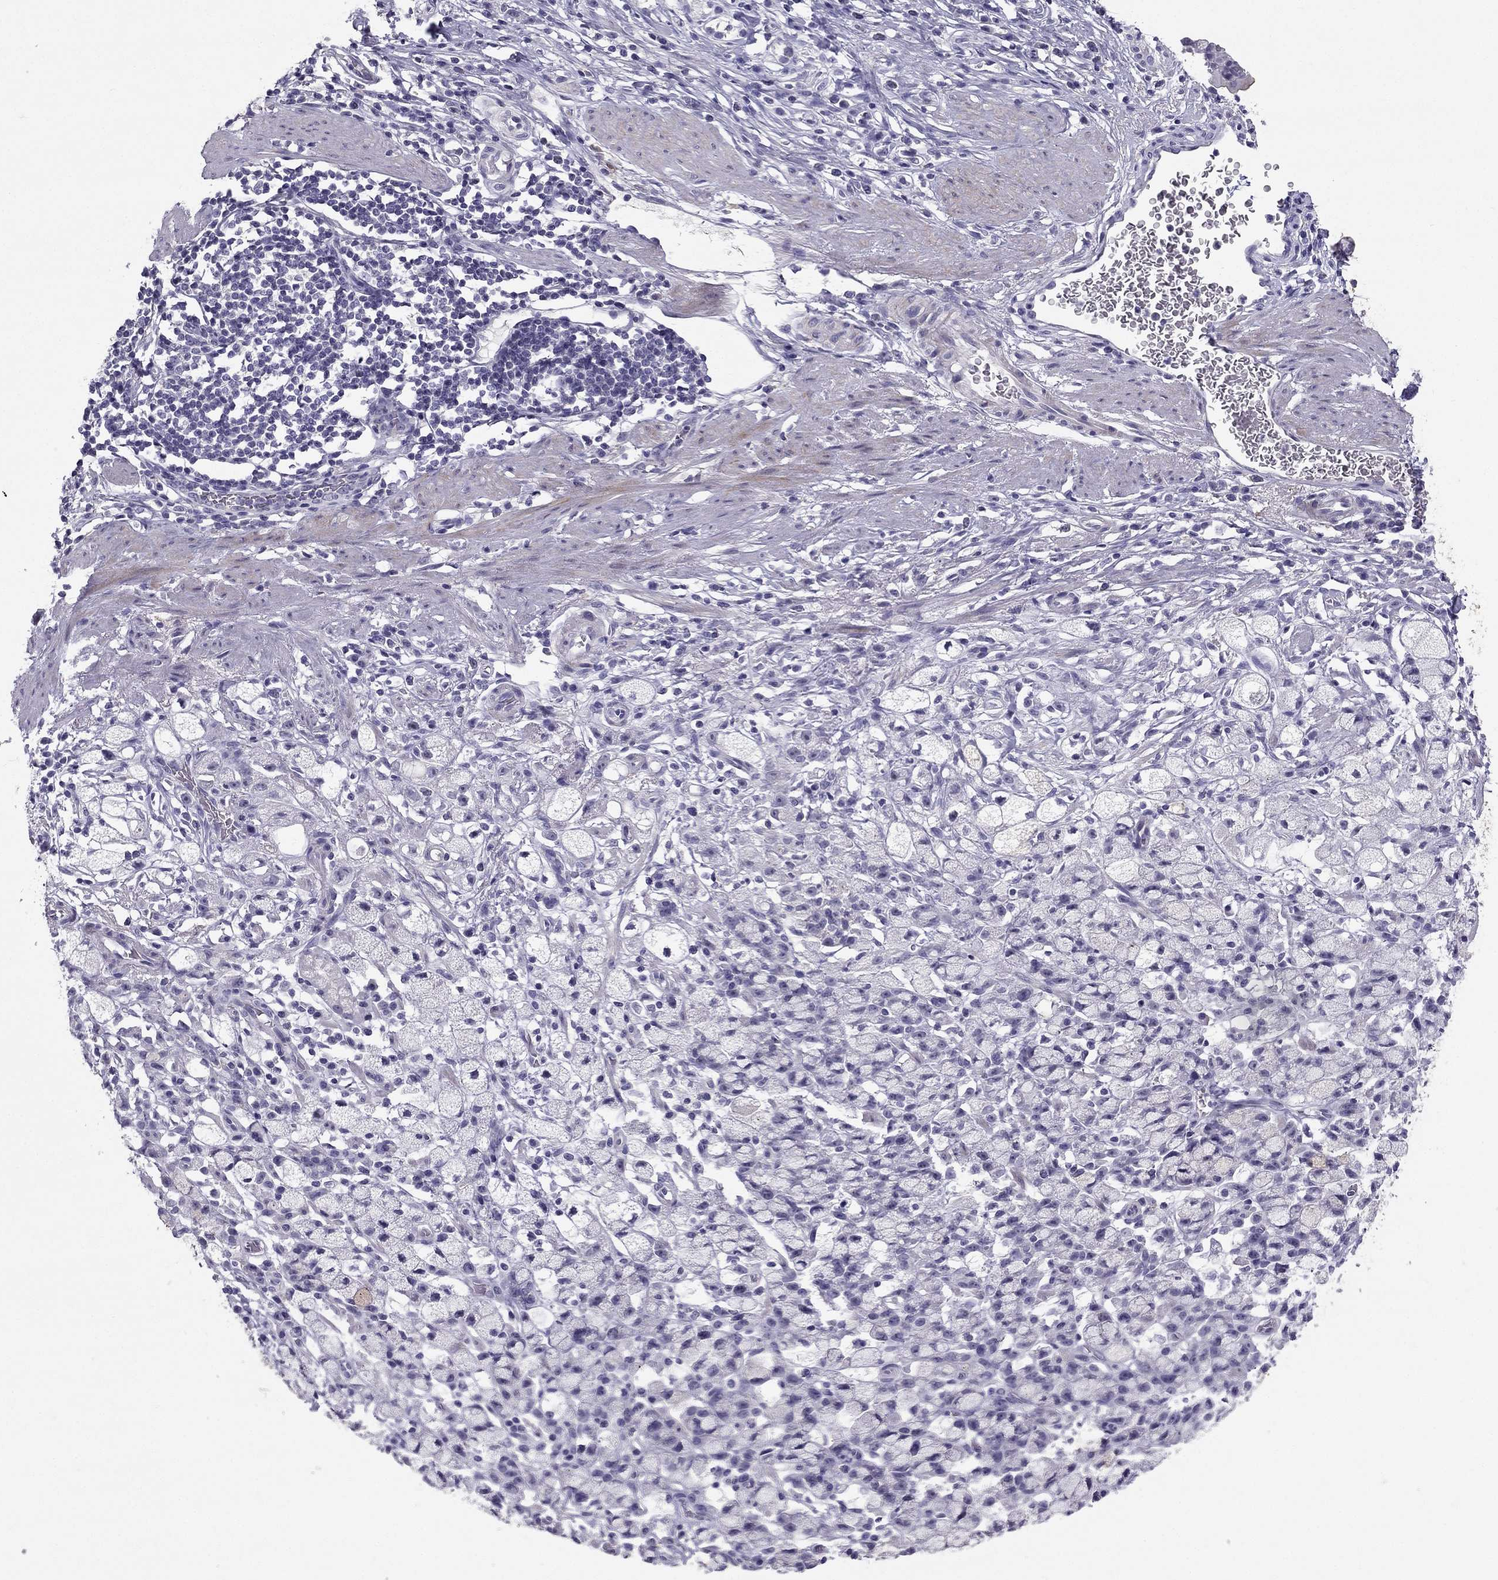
{"staining": {"intensity": "negative", "quantity": "none", "location": "none"}, "tissue": "stomach cancer", "cell_type": "Tumor cells", "image_type": "cancer", "snomed": [{"axis": "morphology", "description": "Adenocarcinoma, NOS"}, {"axis": "topography", "description": "Stomach"}], "caption": "Tumor cells show no significant protein staining in stomach cancer.", "gene": "LMTK3", "patient": {"sex": "male", "age": 58}}